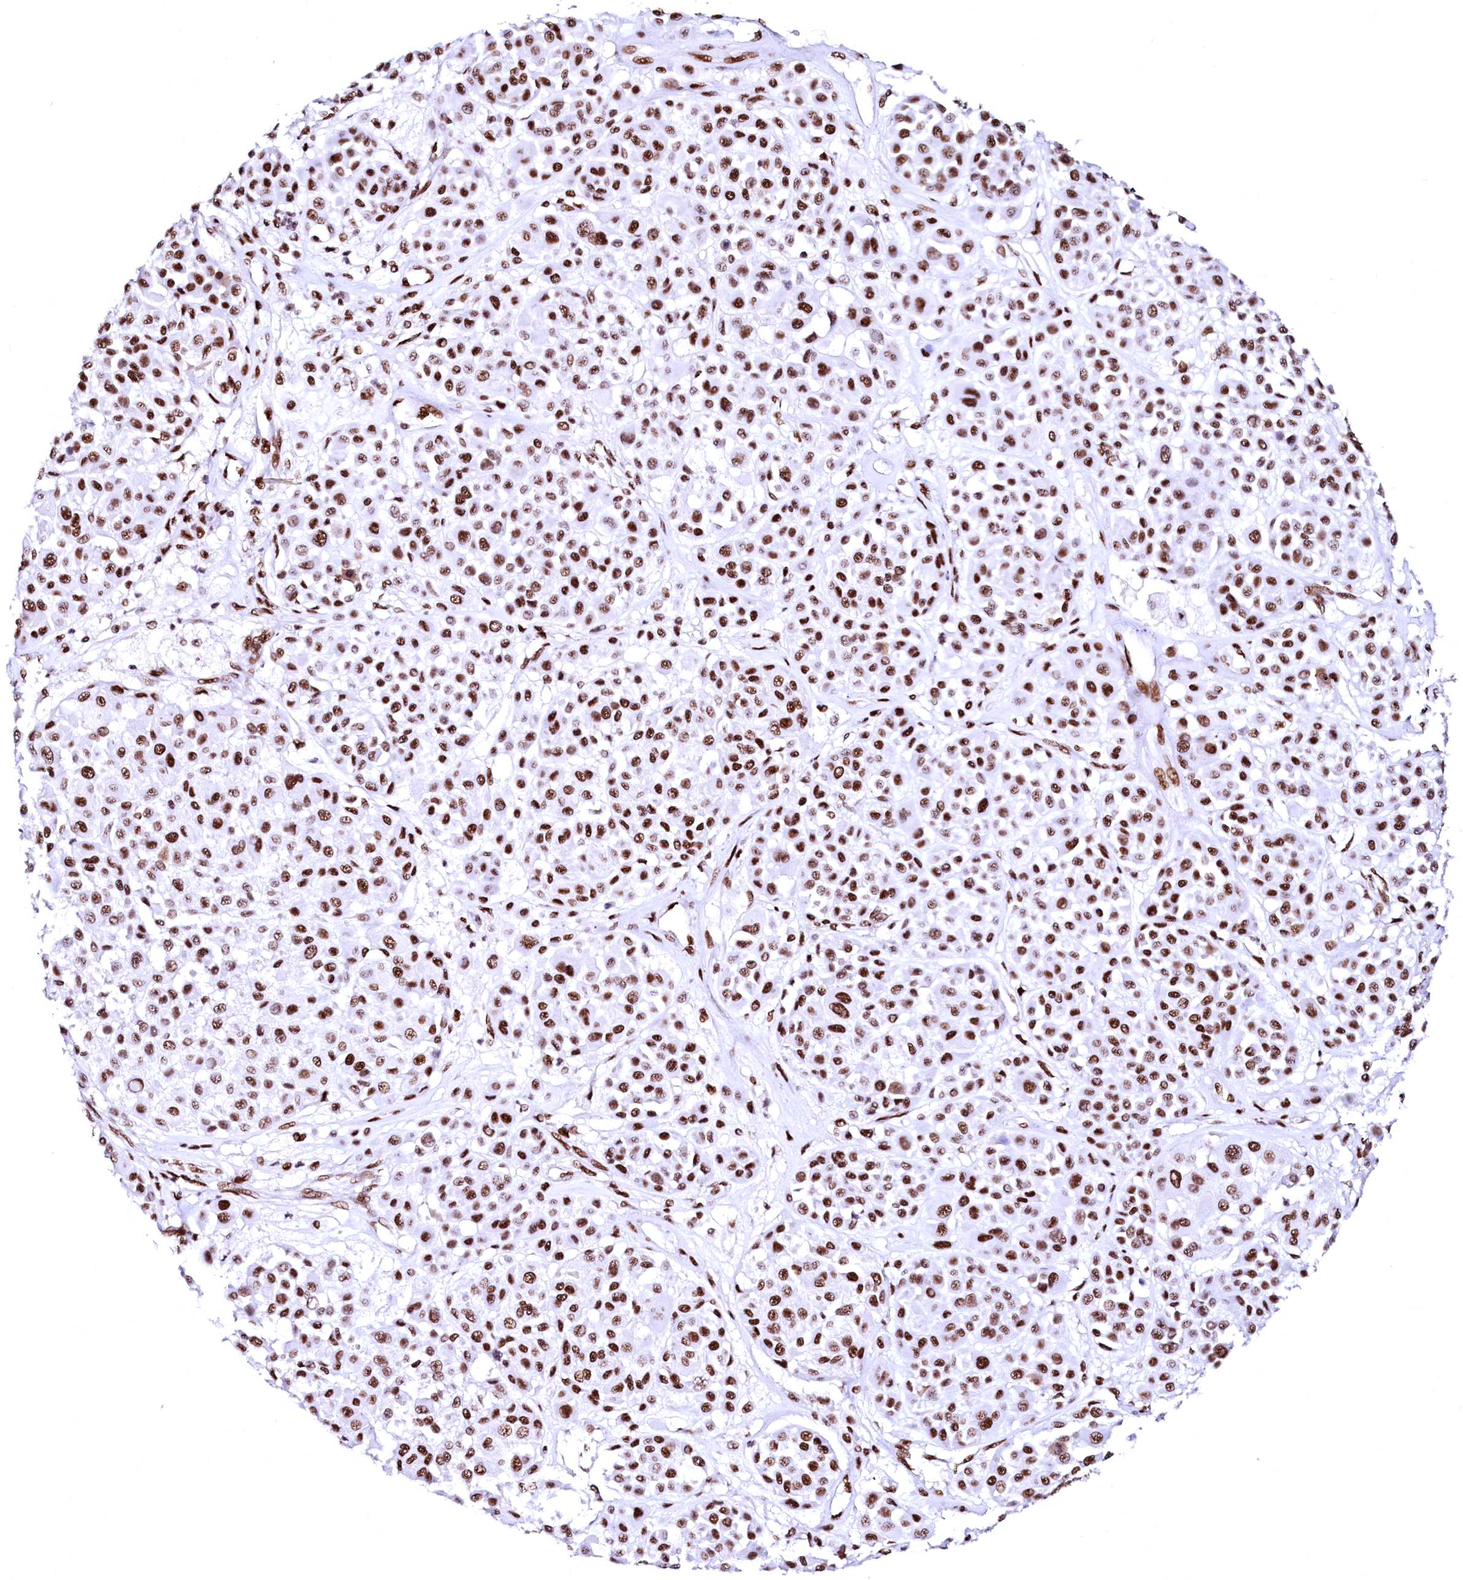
{"staining": {"intensity": "strong", "quantity": ">75%", "location": "nuclear"}, "tissue": "melanoma", "cell_type": "Tumor cells", "image_type": "cancer", "snomed": [{"axis": "morphology", "description": "Malignant melanoma, Metastatic site"}, {"axis": "topography", "description": "Soft tissue"}], "caption": "DAB (3,3'-diaminobenzidine) immunohistochemical staining of melanoma shows strong nuclear protein expression in approximately >75% of tumor cells.", "gene": "CPSF6", "patient": {"sex": "male", "age": 41}}